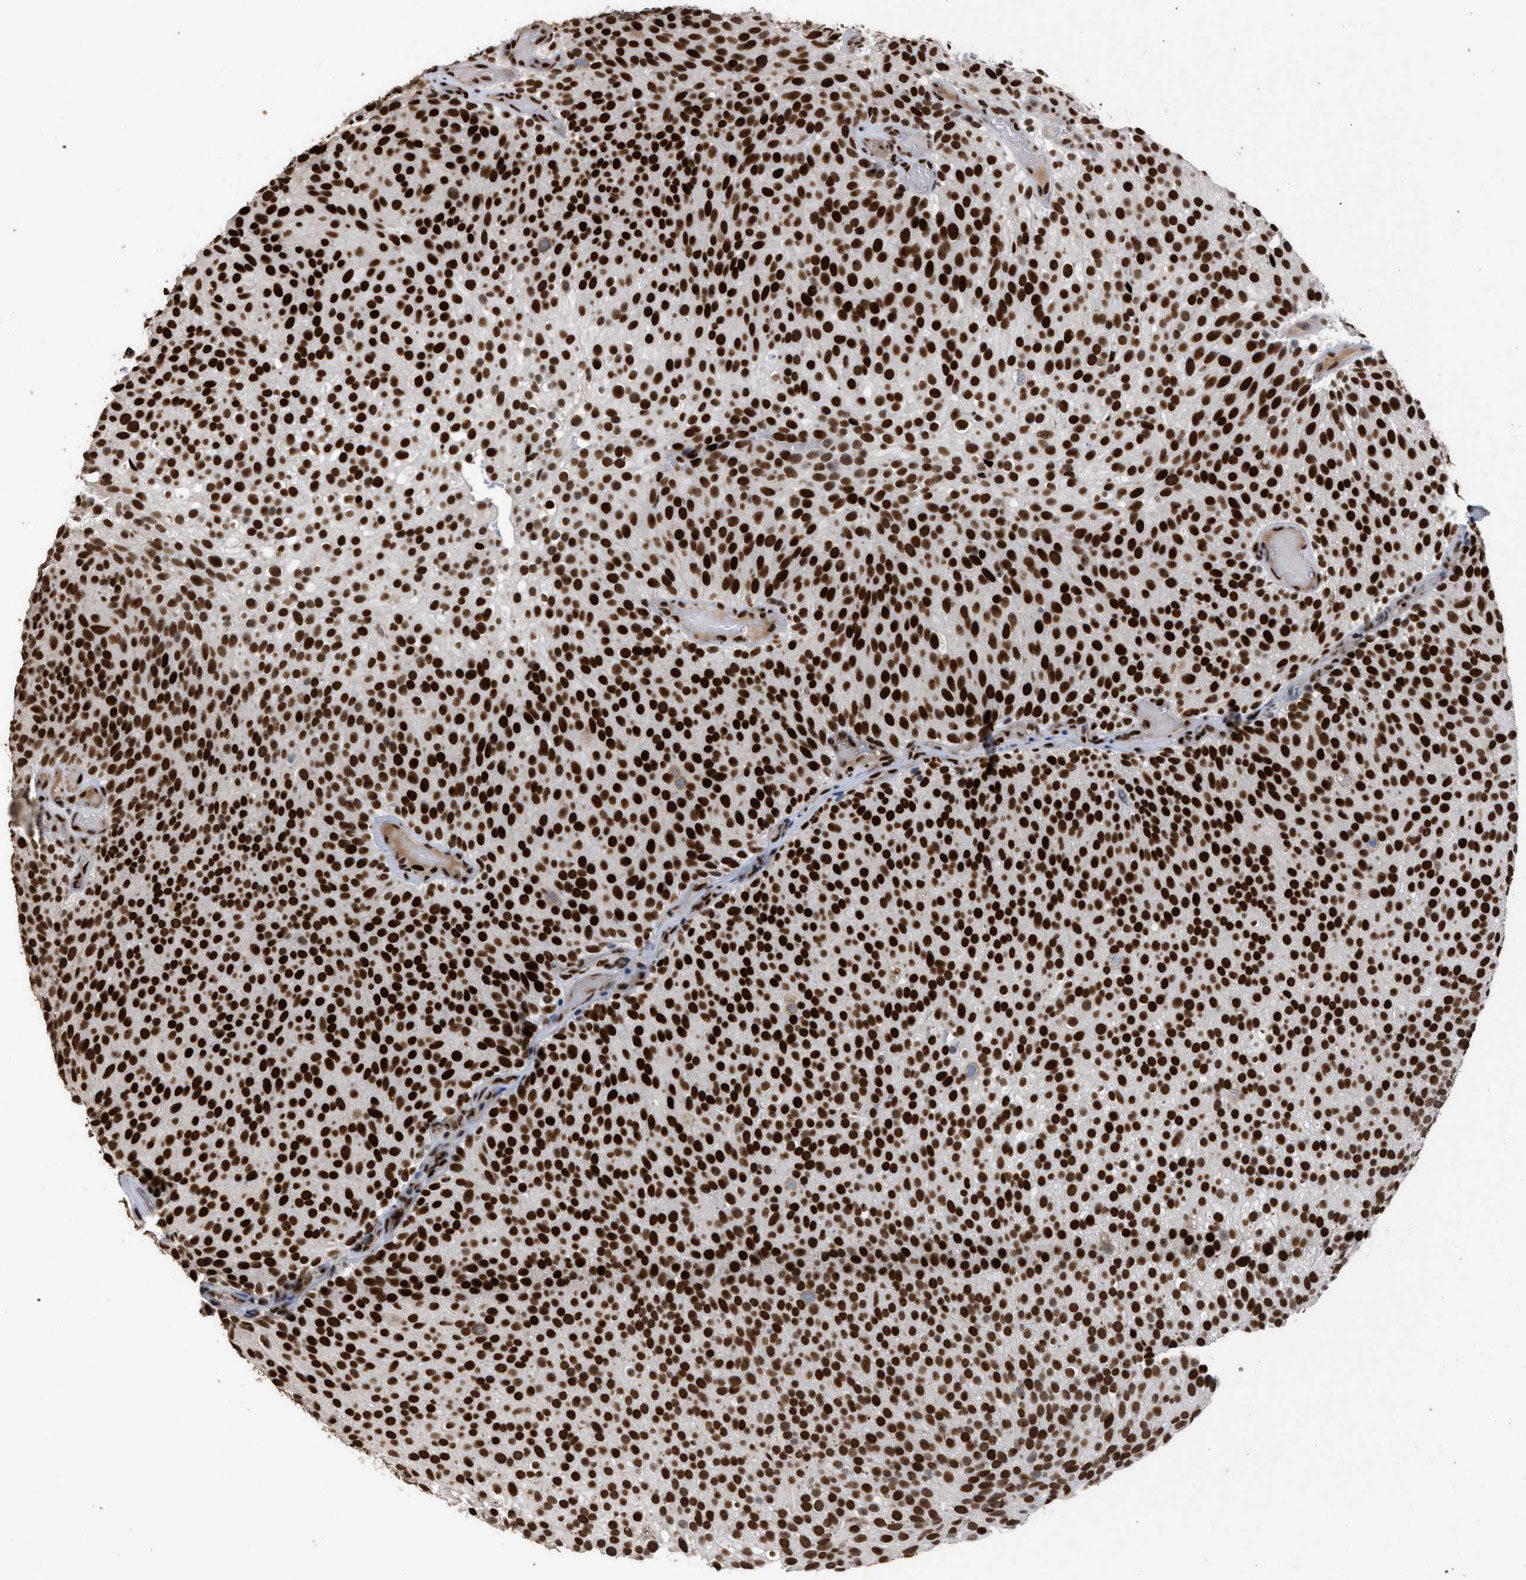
{"staining": {"intensity": "strong", "quantity": ">75%", "location": "nuclear"}, "tissue": "urothelial cancer", "cell_type": "Tumor cells", "image_type": "cancer", "snomed": [{"axis": "morphology", "description": "Urothelial carcinoma, Low grade"}, {"axis": "topography", "description": "Urinary bladder"}], "caption": "Protein expression analysis of human low-grade urothelial carcinoma reveals strong nuclear expression in approximately >75% of tumor cells.", "gene": "TP53BP1", "patient": {"sex": "male", "age": 78}}